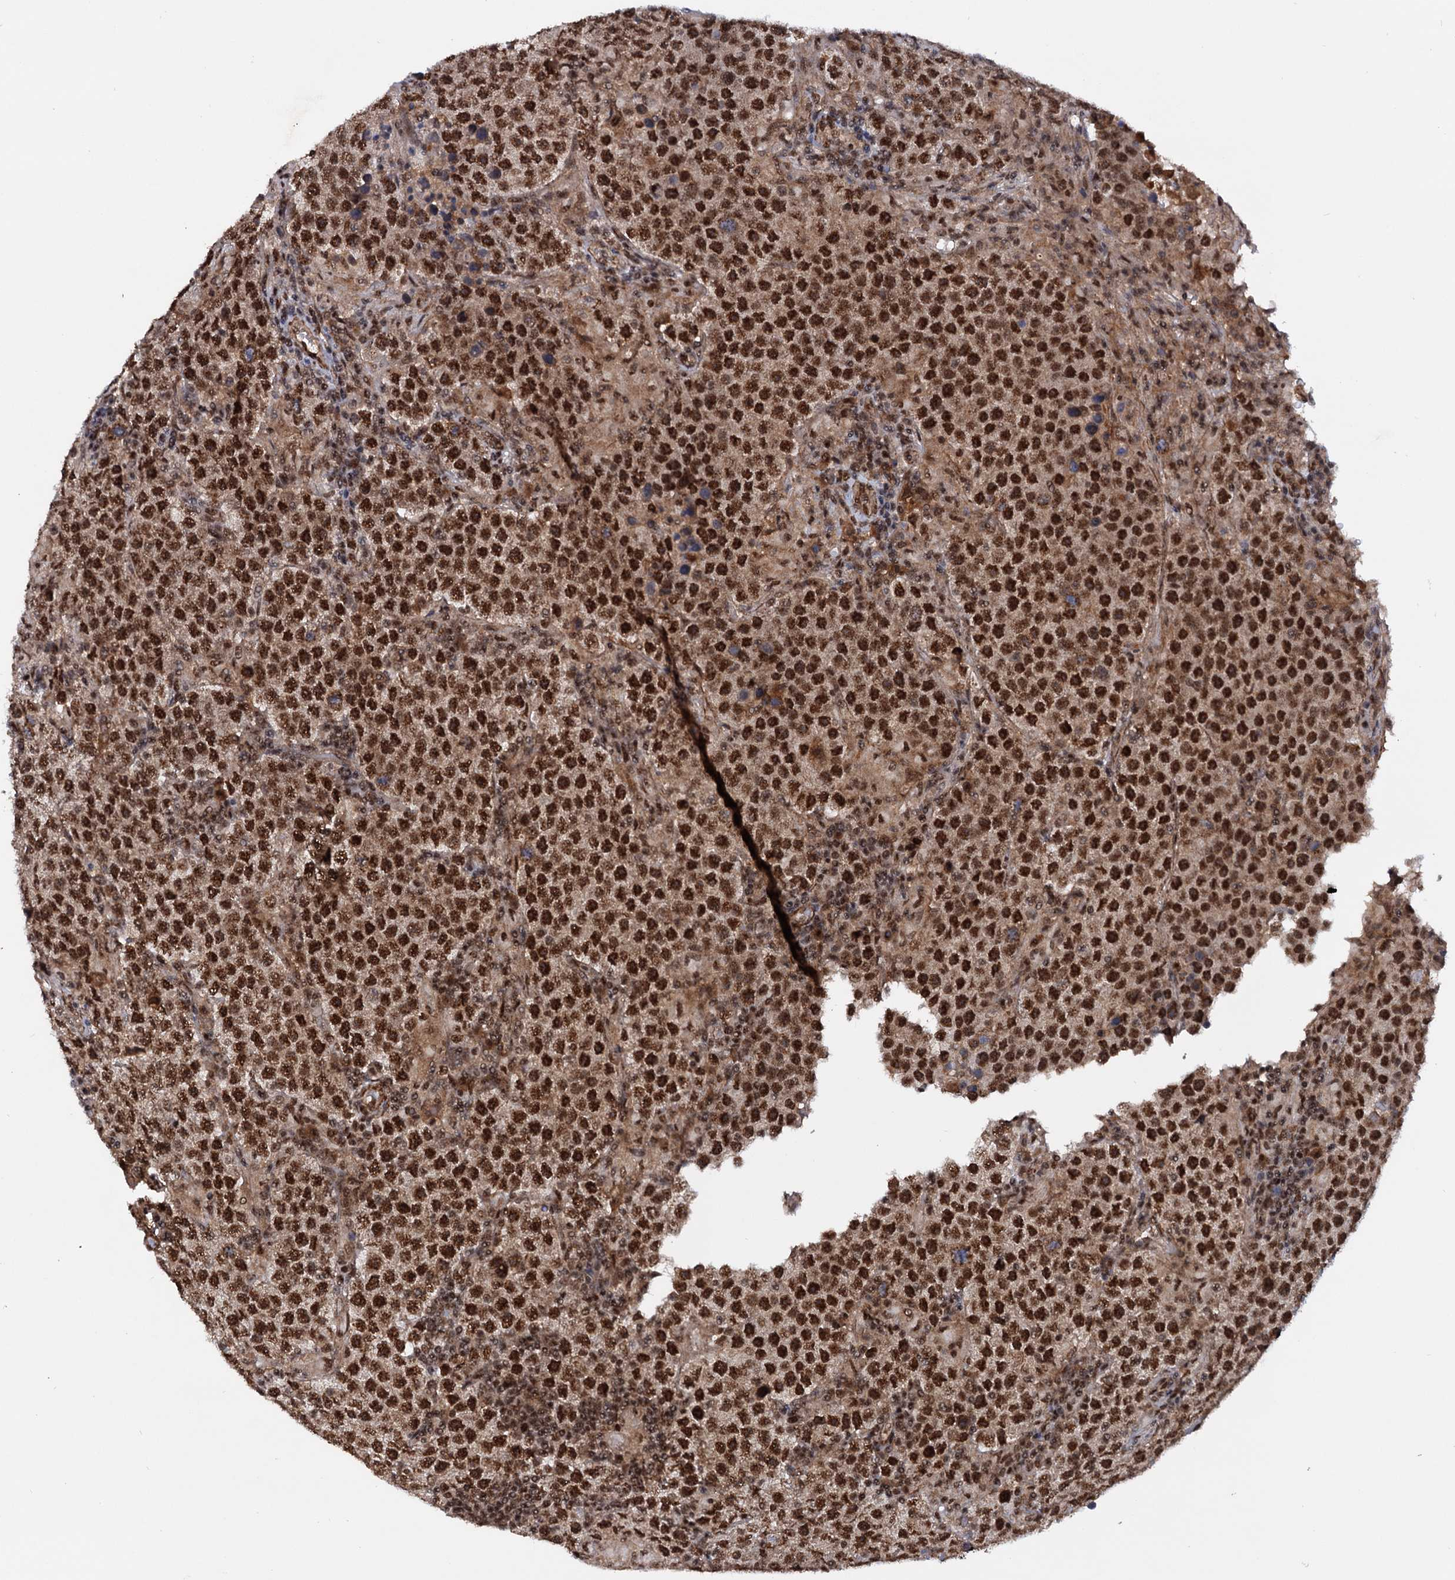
{"staining": {"intensity": "strong", "quantity": ">75%", "location": "nuclear"}, "tissue": "testis cancer", "cell_type": "Tumor cells", "image_type": "cancer", "snomed": [{"axis": "morphology", "description": "Normal tissue, NOS"}, {"axis": "morphology", "description": "Urothelial carcinoma, High grade"}, {"axis": "morphology", "description": "Seminoma, NOS"}, {"axis": "morphology", "description": "Carcinoma, Embryonal, NOS"}, {"axis": "topography", "description": "Urinary bladder"}, {"axis": "topography", "description": "Testis"}], "caption": "There is high levels of strong nuclear positivity in tumor cells of testis seminoma, as demonstrated by immunohistochemical staining (brown color).", "gene": "TBC1D12", "patient": {"sex": "male", "age": 41}}